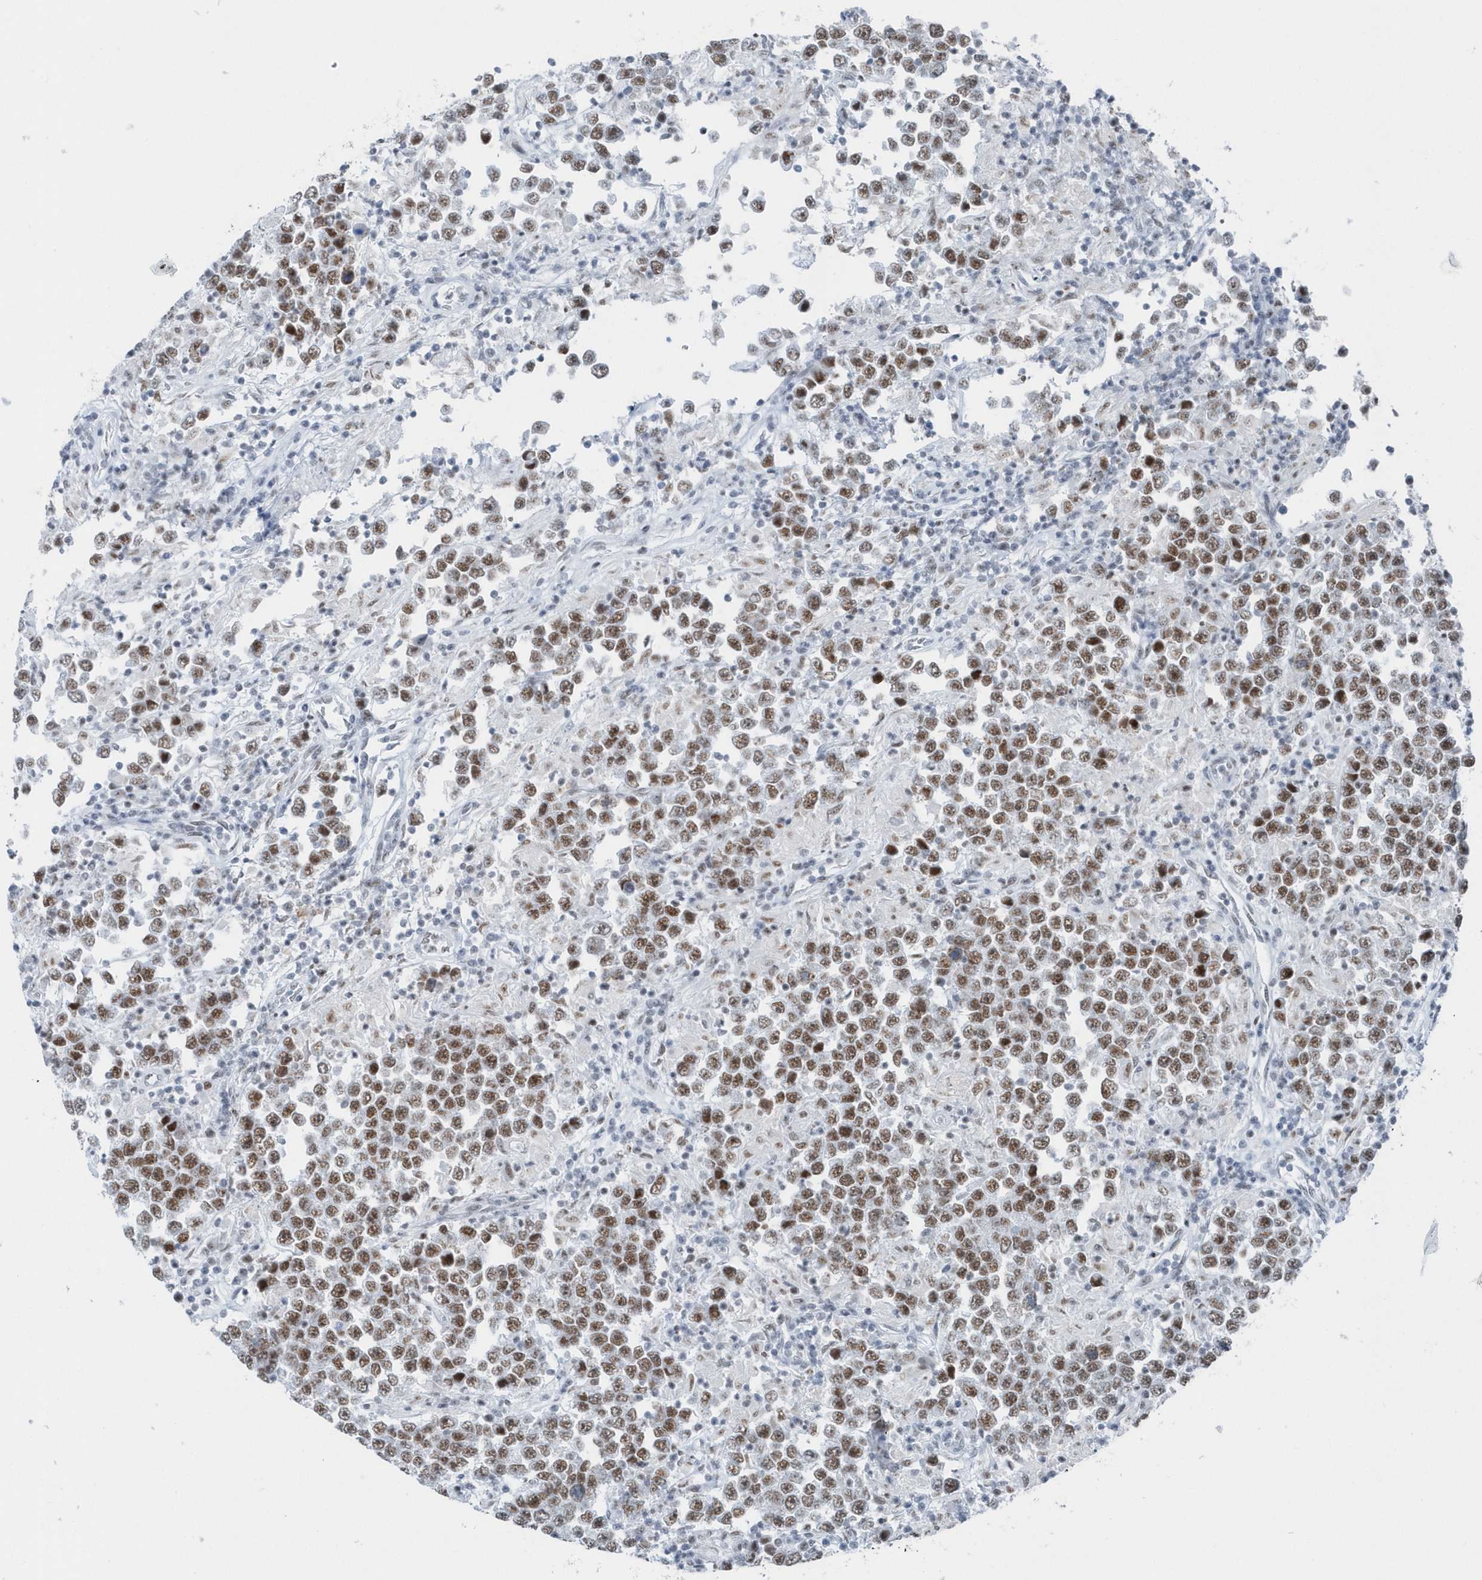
{"staining": {"intensity": "moderate", "quantity": ">75%", "location": "nuclear"}, "tissue": "testis cancer", "cell_type": "Tumor cells", "image_type": "cancer", "snomed": [{"axis": "morphology", "description": "Normal tissue, NOS"}, {"axis": "morphology", "description": "Urothelial carcinoma, High grade"}, {"axis": "morphology", "description": "Seminoma, NOS"}, {"axis": "morphology", "description": "Carcinoma, Embryonal, NOS"}, {"axis": "topography", "description": "Urinary bladder"}, {"axis": "topography", "description": "Testis"}], "caption": "IHC (DAB) staining of human testis cancer exhibits moderate nuclear protein staining in about >75% of tumor cells.", "gene": "FIP1L1", "patient": {"sex": "male", "age": 41}}